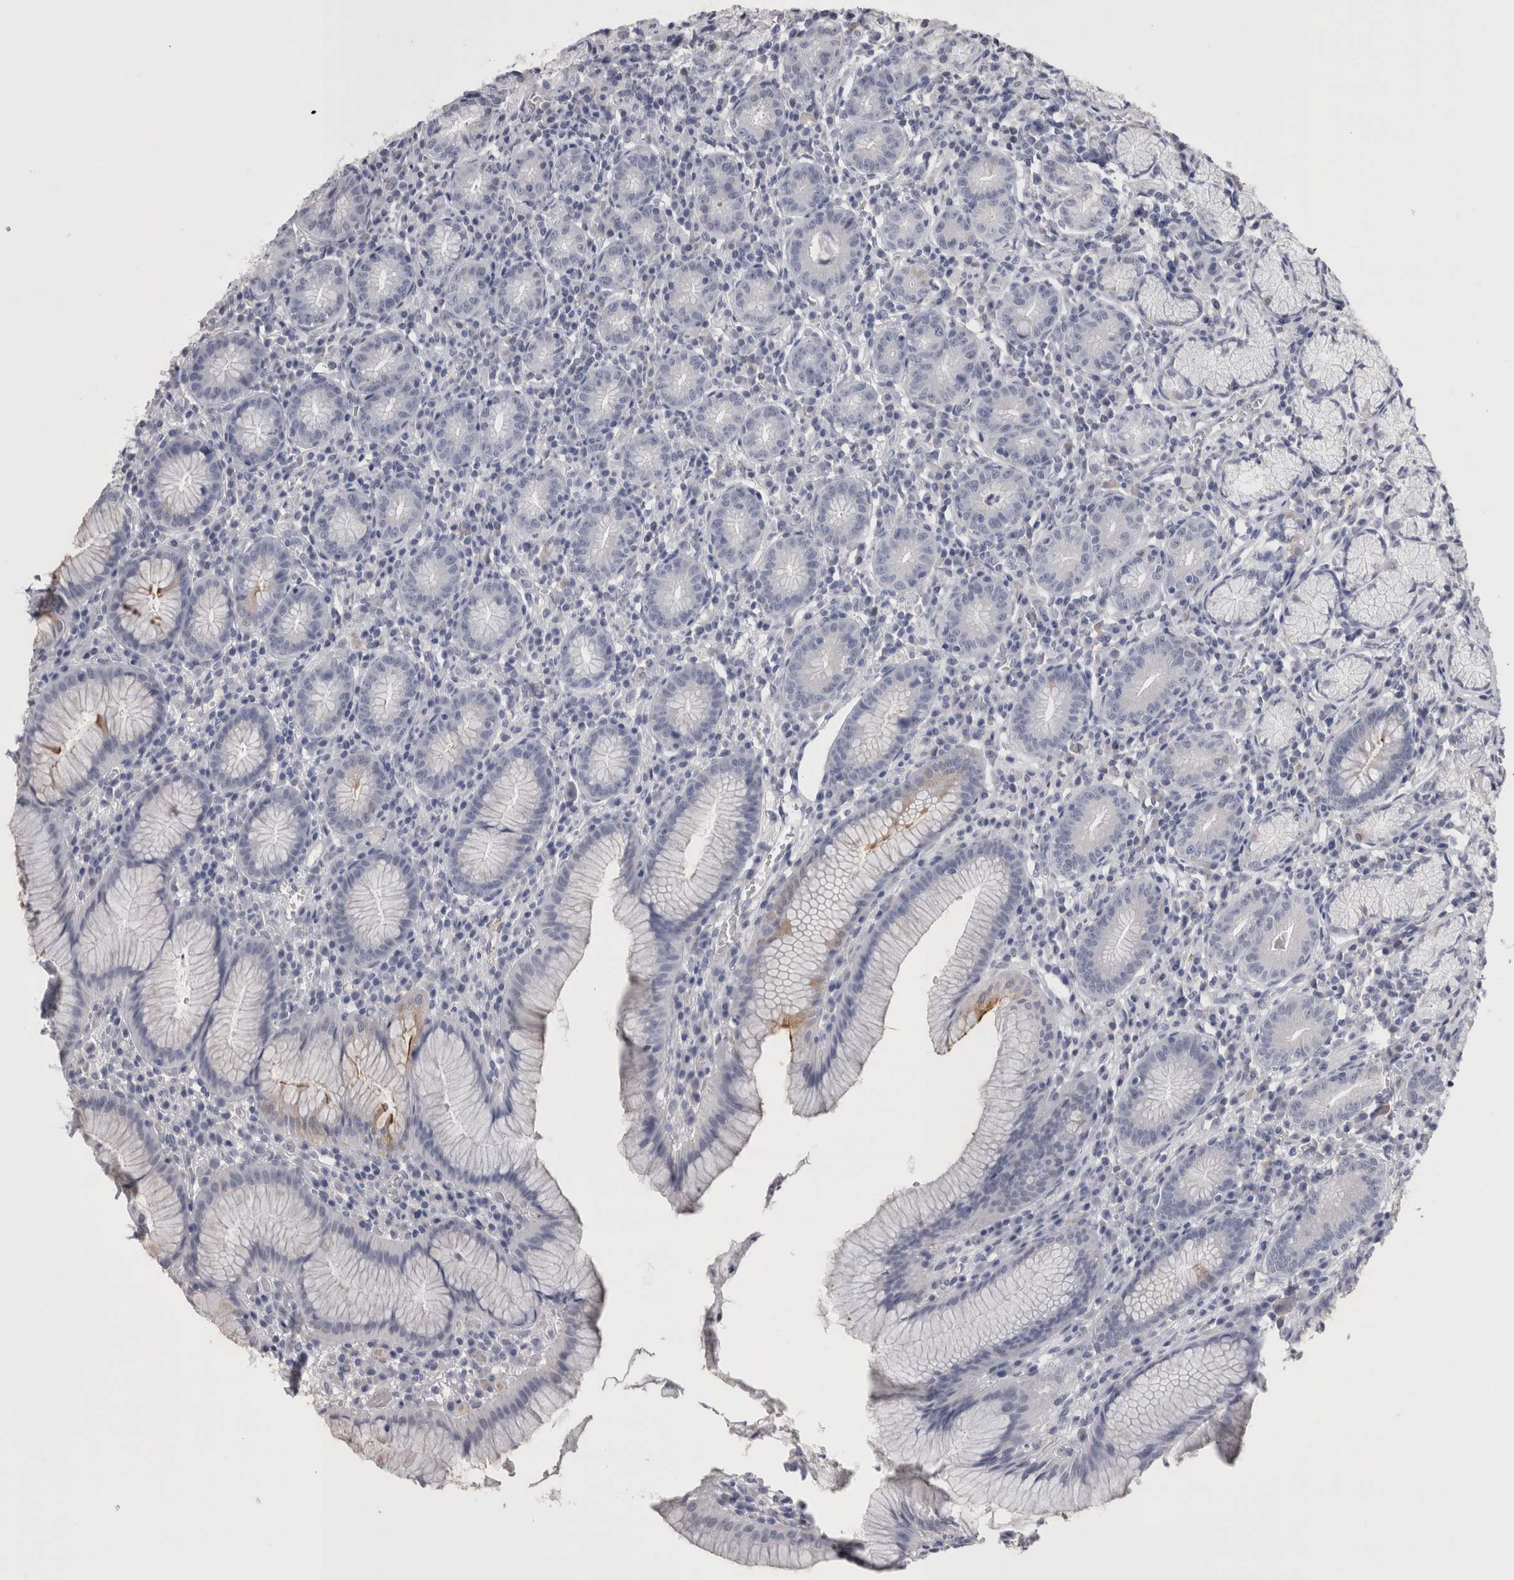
{"staining": {"intensity": "negative", "quantity": "none", "location": "none"}, "tissue": "stomach", "cell_type": "Glandular cells", "image_type": "normal", "snomed": [{"axis": "morphology", "description": "Normal tissue, NOS"}, {"axis": "topography", "description": "Stomach"}], "caption": "An image of stomach stained for a protein demonstrates no brown staining in glandular cells. (DAB immunohistochemistry visualized using brightfield microscopy, high magnification).", "gene": "CDHR5", "patient": {"sex": "male", "age": 55}}